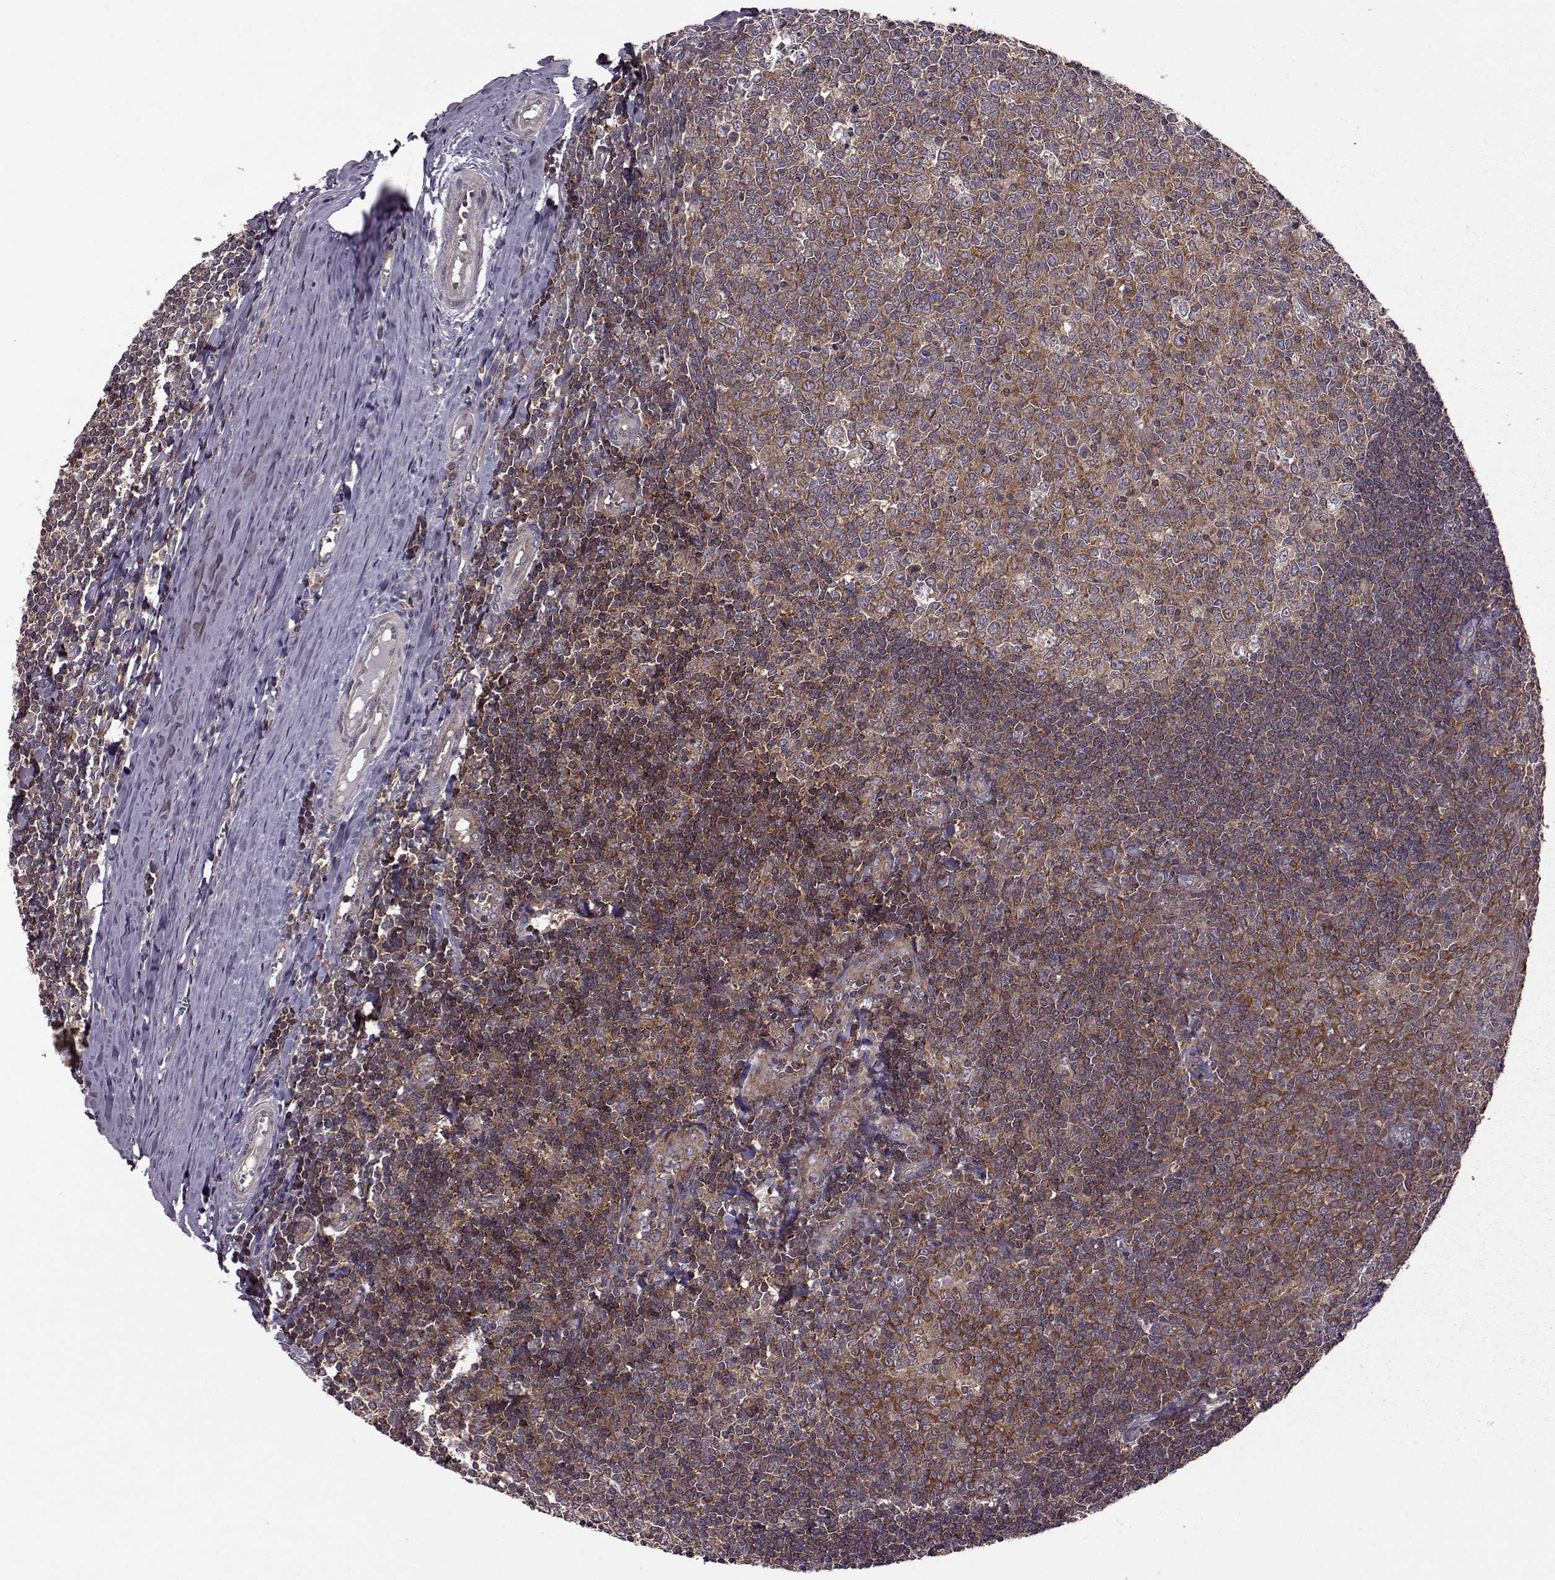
{"staining": {"intensity": "moderate", "quantity": ">75%", "location": "cytoplasmic/membranous"}, "tissue": "tonsil", "cell_type": "Germinal center cells", "image_type": "normal", "snomed": [{"axis": "morphology", "description": "Normal tissue, NOS"}, {"axis": "topography", "description": "Tonsil"}], "caption": "IHC (DAB) staining of normal tonsil displays moderate cytoplasmic/membranous protein positivity in approximately >75% of germinal center cells.", "gene": "URI1", "patient": {"sex": "female", "age": 12}}